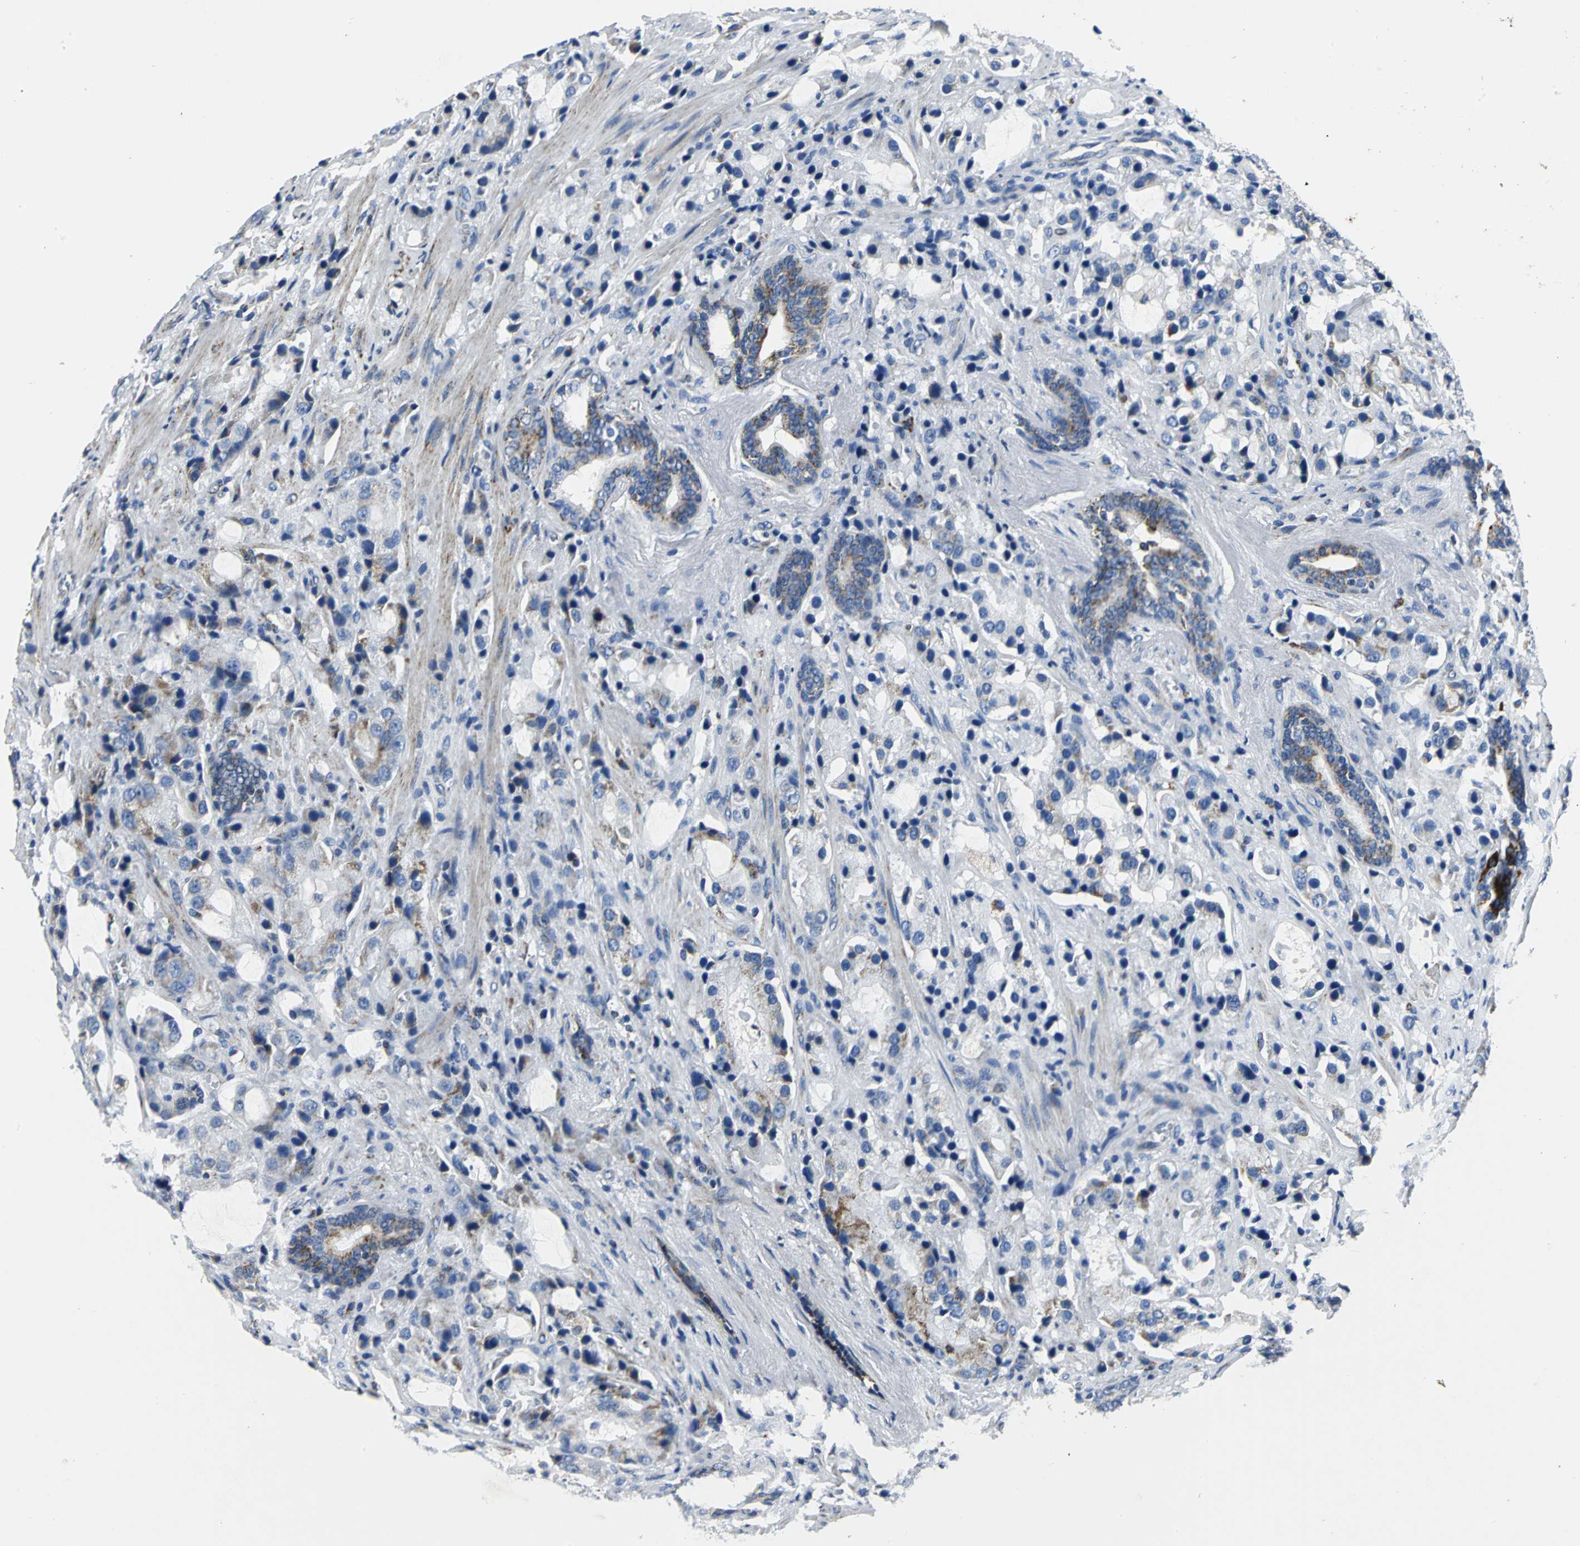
{"staining": {"intensity": "weak", "quantity": ">75%", "location": "cytoplasmic/membranous"}, "tissue": "prostate cancer", "cell_type": "Tumor cells", "image_type": "cancer", "snomed": [{"axis": "morphology", "description": "Adenocarcinoma, High grade"}, {"axis": "topography", "description": "Prostate"}], "caption": "Human prostate adenocarcinoma (high-grade) stained with a protein marker reveals weak staining in tumor cells.", "gene": "IFI6", "patient": {"sex": "male", "age": 70}}